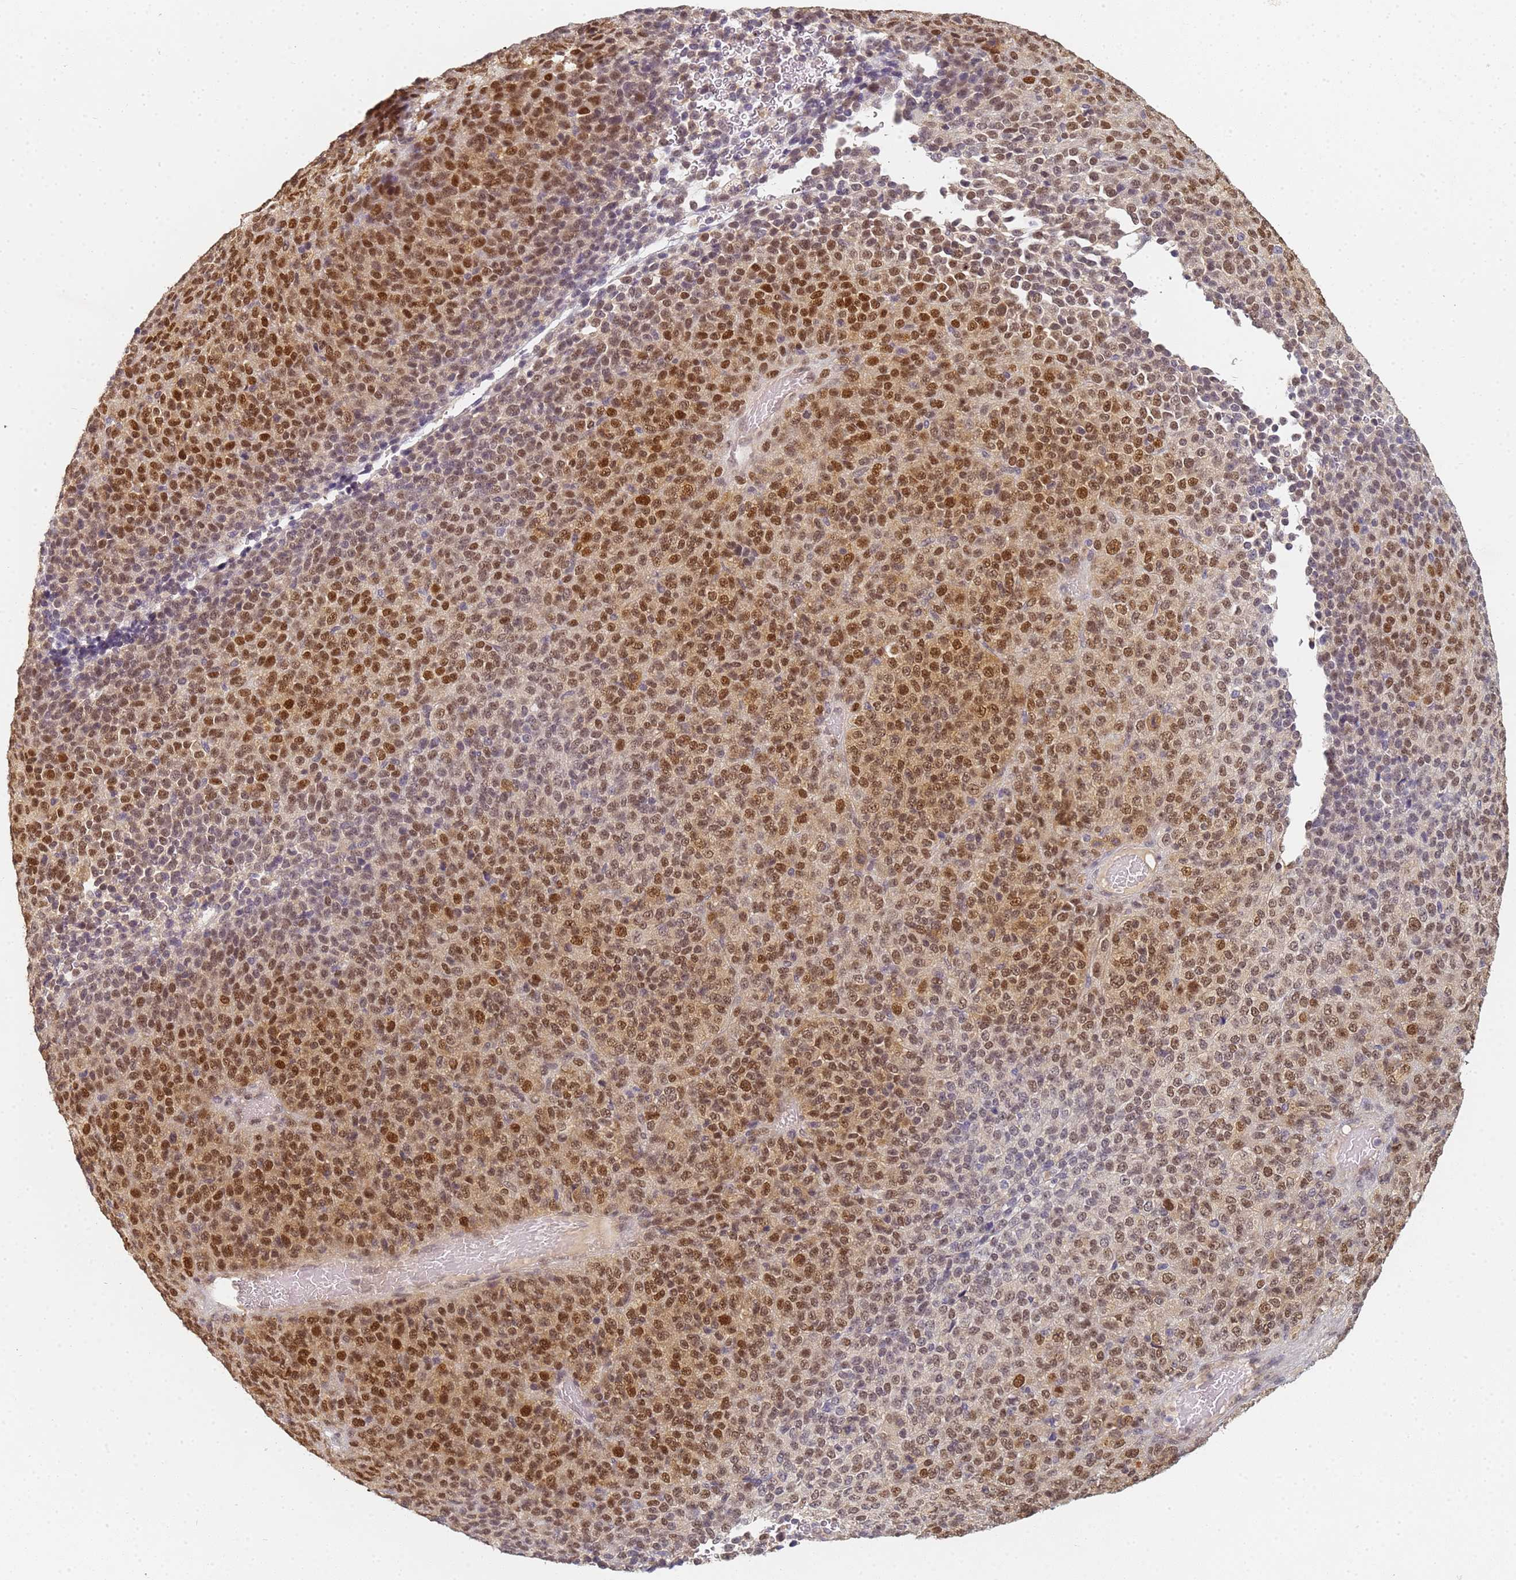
{"staining": {"intensity": "moderate", "quantity": ">75%", "location": "nuclear"}, "tissue": "melanoma", "cell_type": "Tumor cells", "image_type": "cancer", "snomed": [{"axis": "morphology", "description": "Malignant melanoma, Metastatic site"}, {"axis": "topography", "description": "Brain"}], "caption": "This photomicrograph reveals immunohistochemistry (IHC) staining of human melanoma, with medium moderate nuclear staining in approximately >75% of tumor cells.", "gene": "HMCES", "patient": {"sex": "female", "age": 56}}